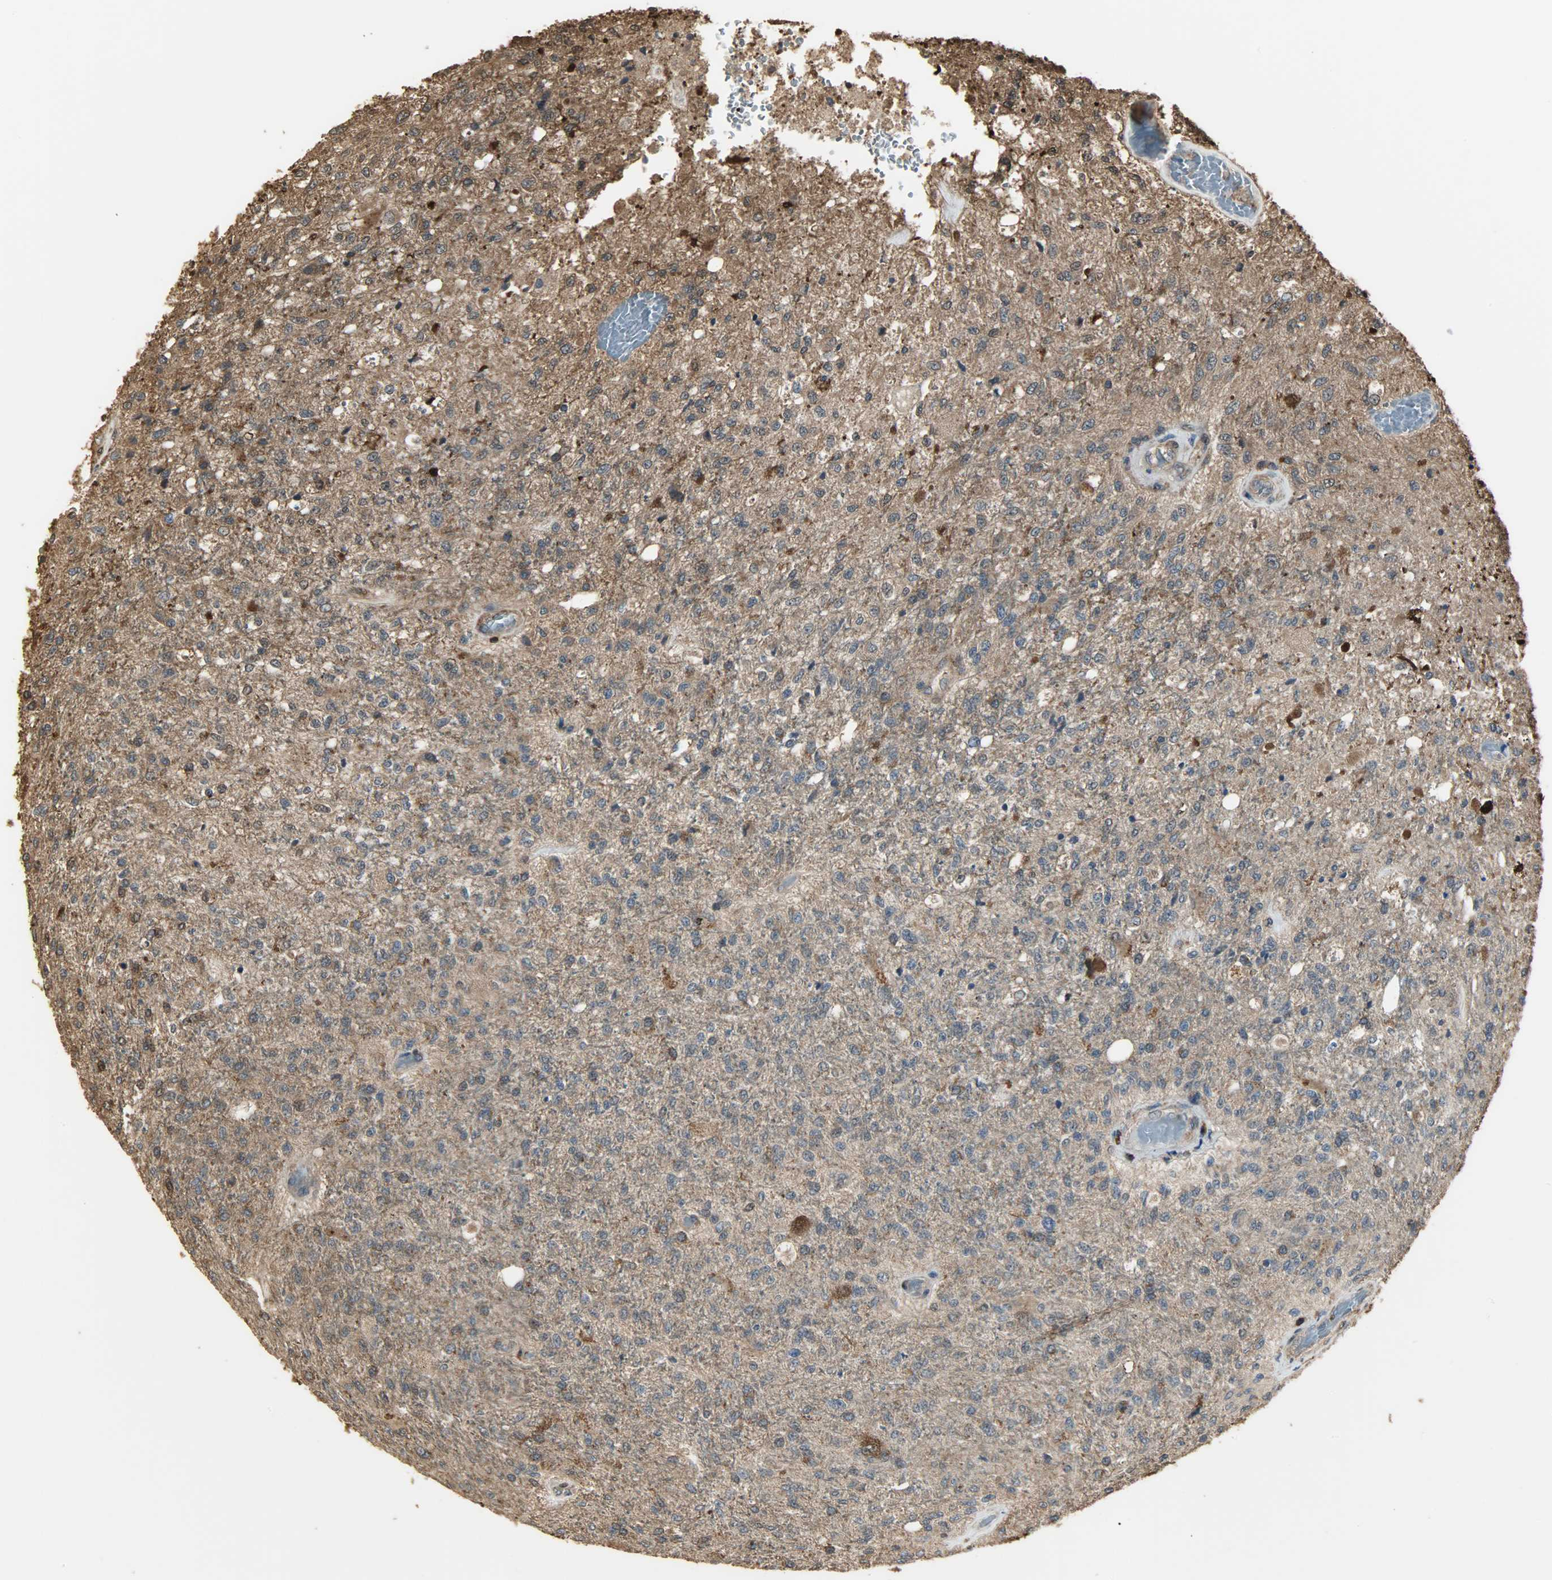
{"staining": {"intensity": "moderate", "quantity": ">75%", "location": "cytoplasmic/membranous"}, "tissue": "glioma", "cell_type": "Tumor cells", "image_type": "cancer", "snomed": [{"axis": "morphology", "description": "Normal tissue, NOS"}, {"axis": "morphology", "description": "Glioma, malignant, High grade"}, {"axis": "topography", "description": "Cerebral cortex"}], "caption": "The micrograph displays a brown stain indicating the presence of a protein in the cytoplasmic/membranous of tumor cells in high-grade glioma (malignant).", "gene": "YWHAZ", "patient": {"sex": "male", "age": 77}}